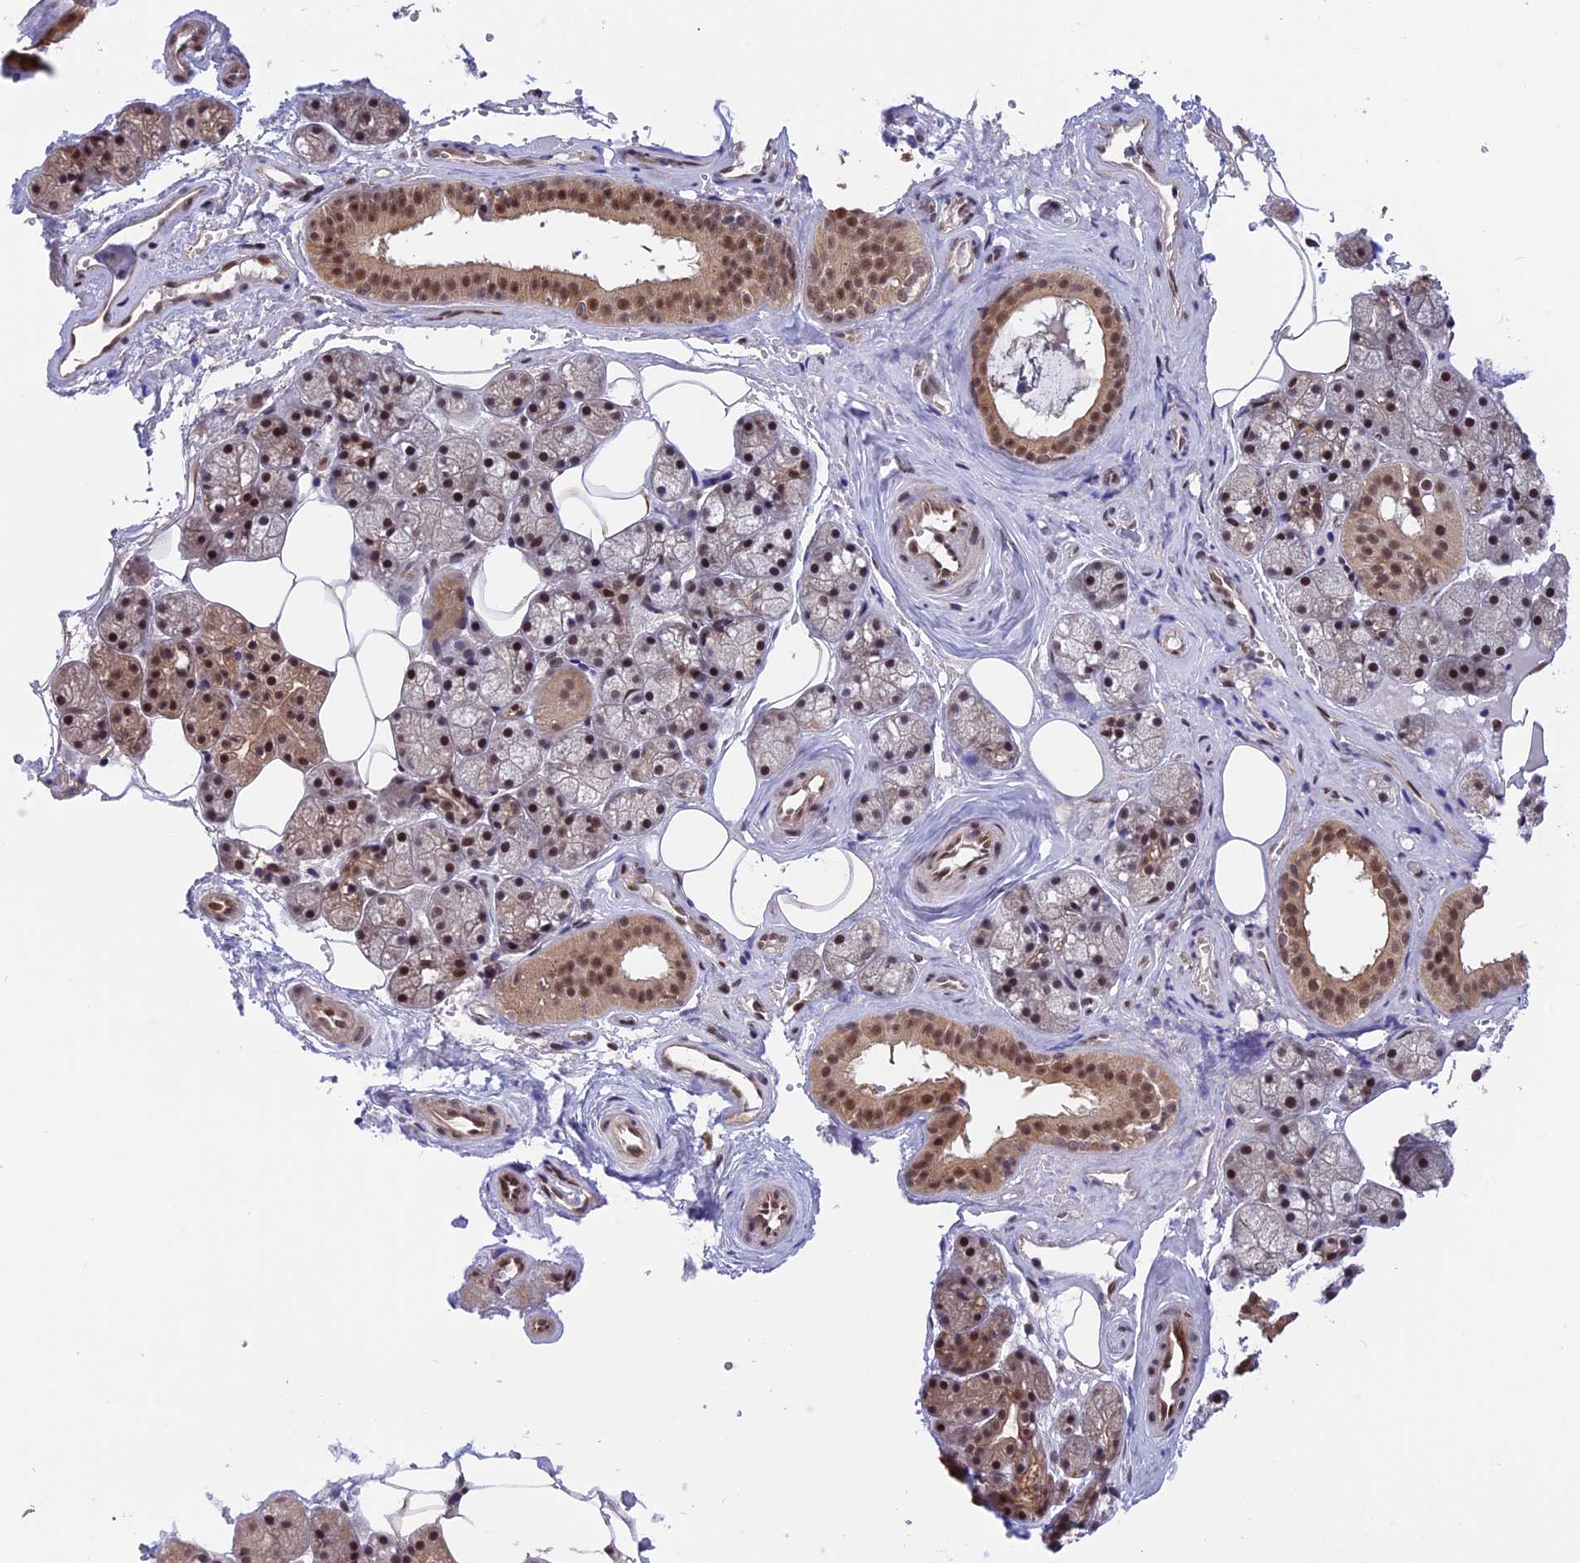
{"staining": {"intensity": "moderate", "quantity": ">75%", "location": "nuclear"}, "tissue": "salivary gland", "cell_type": "Glandular cells", "image_type": "normal", "snomed": [{"axis": "morphology", "description": "Normal tissue, NOS"}, {"axis": "topography", "description": "Salivary gland"}], "caption": "Protein expression by immunohistochemistry (IHC) reveals moderate nuclear expression in approximately >75% of glandular cells in normal salivary gland.", "gene": "POLR2C", "patient": {"sex": "male", "age": 62}}